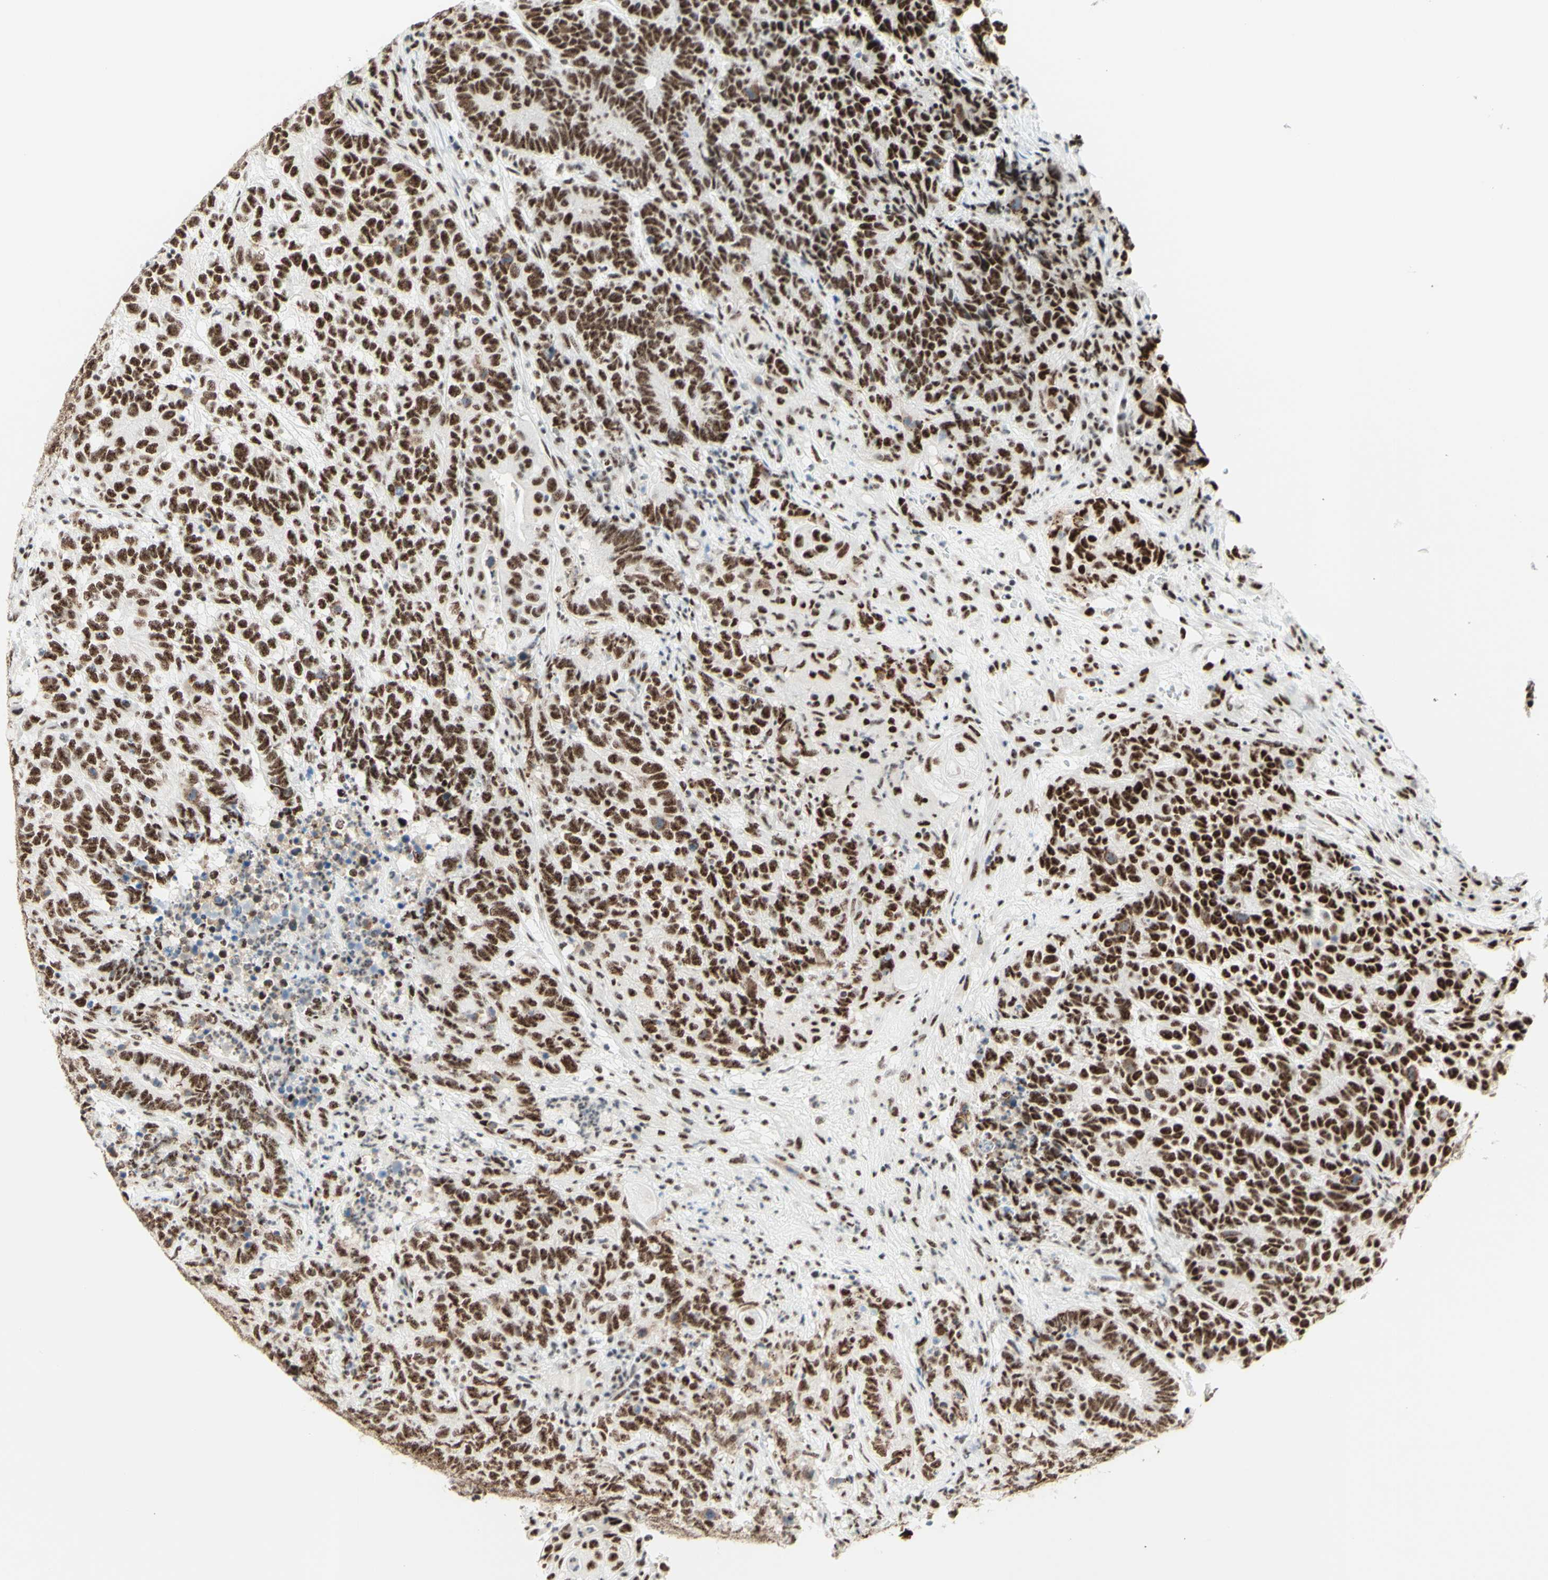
{"staining": {"intensity": "strong", "quantity": ">75%", "location": "nuclear"}, "tissue": "testis cancer", "cell_type": "Tumor cells", "image_type": "cancer", "snomed": [{"axis": "morphology", "description": "Carcinoma, Embryonal, NOS"}, {"axis": "topography", "description": "Testis"}], "caption": "Immunohistochemical staining of human testis cancer (embryonal carcinoma) displays strong nuclear protein expression in approximately >75% of tumor cells.", "gene": "WTAP", "patient": {"sex": "male", "age": 26}}